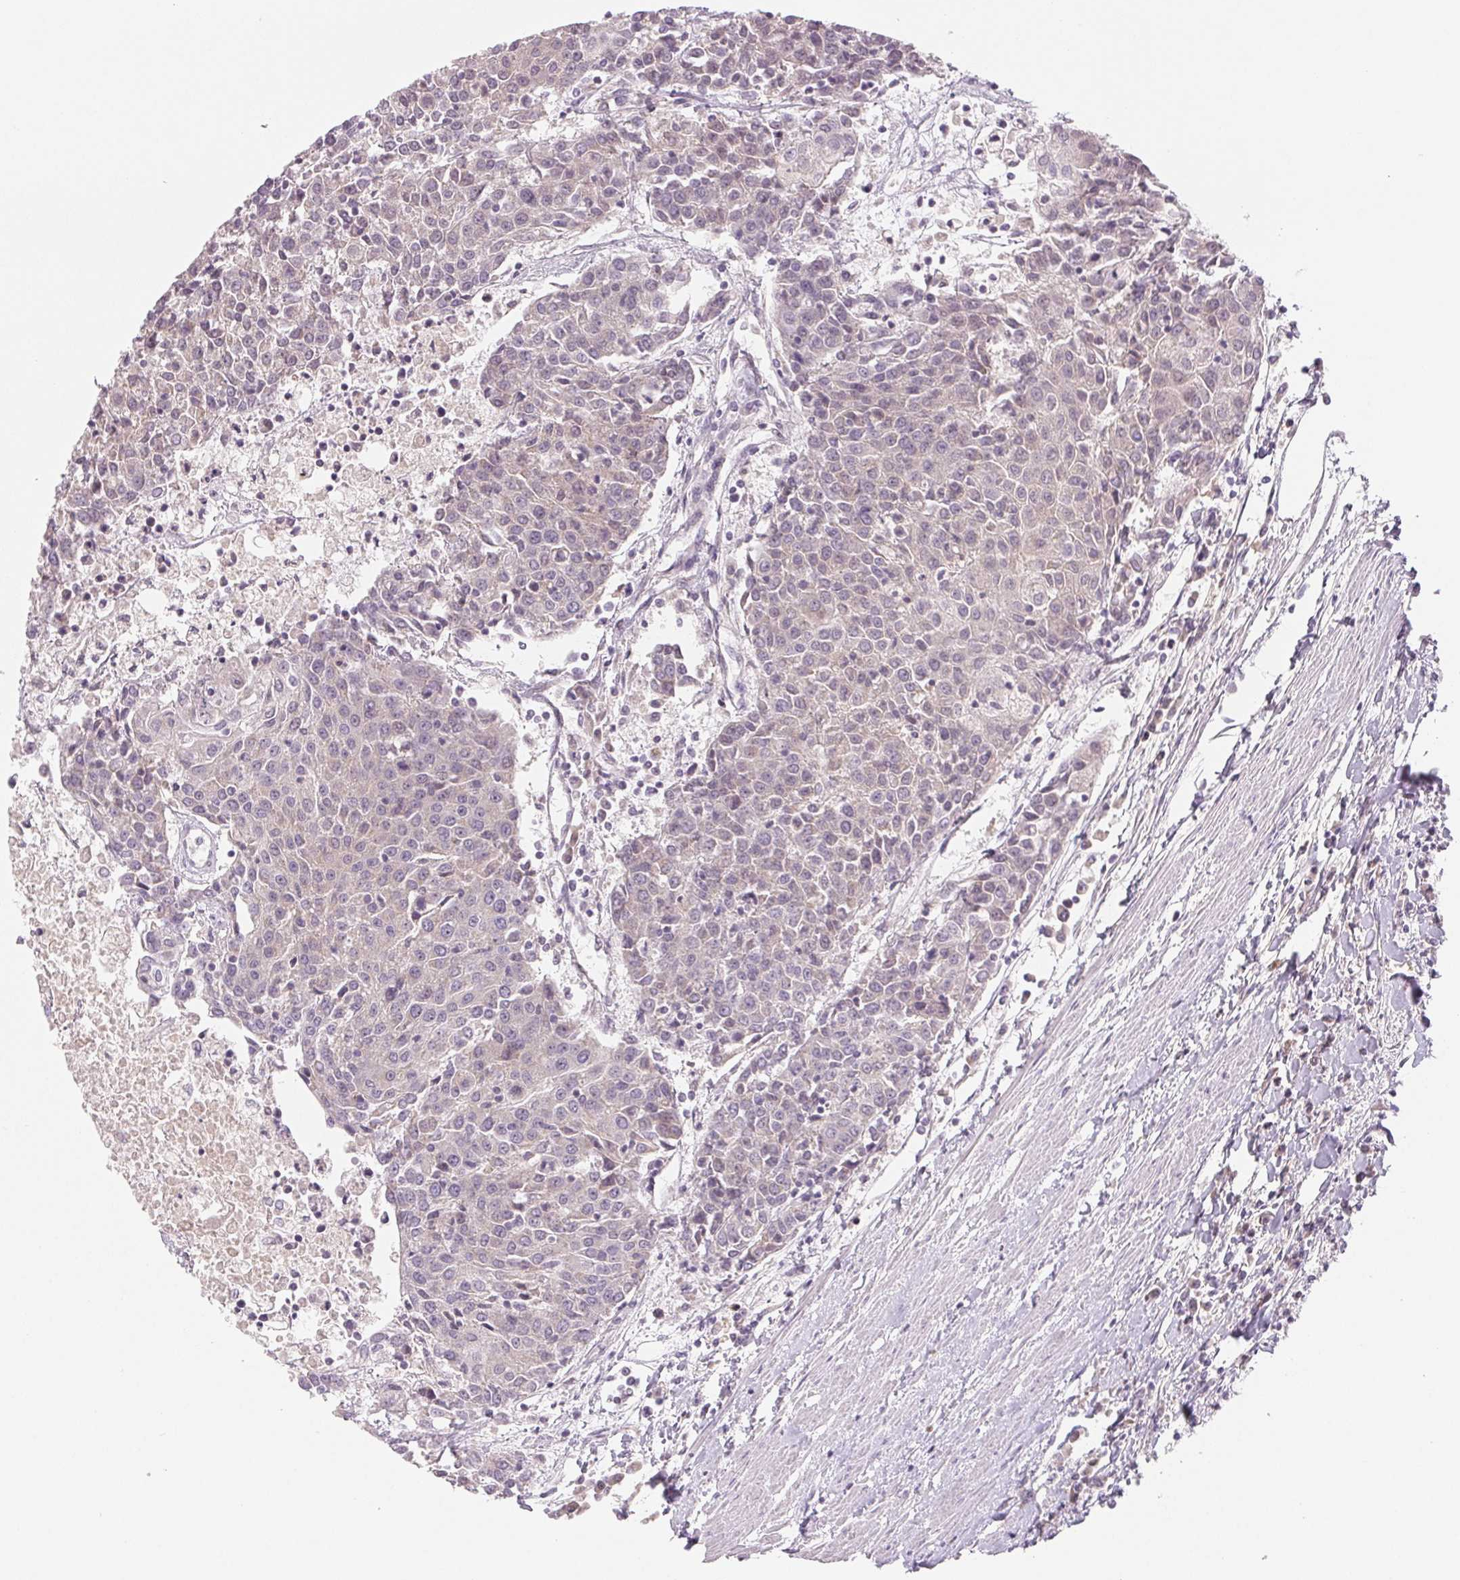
{"staining": {"intensity": "negative", "quantity": "none", "location": "none"}, "tissue": "urothelial cancer", "cell_type": "Tumor cells", "image_type": "cancer", "snomed": [{"axis": "morphology", "description": "Urothelial carcinoma, High grade"}, {"axis": "topography", "description": "Urinary bladder"}], "caption": "A photomicrograph of human urothelial carcinoma (high-grade) is negative for staining in tumor cells. Brightfield microscopy of immunohistochemistry stained with DAB (brown) and hematoxylin (blue), captured at high magnification.", "gene": "HINT2", "patient": {"sex": "female", "age": 85}}